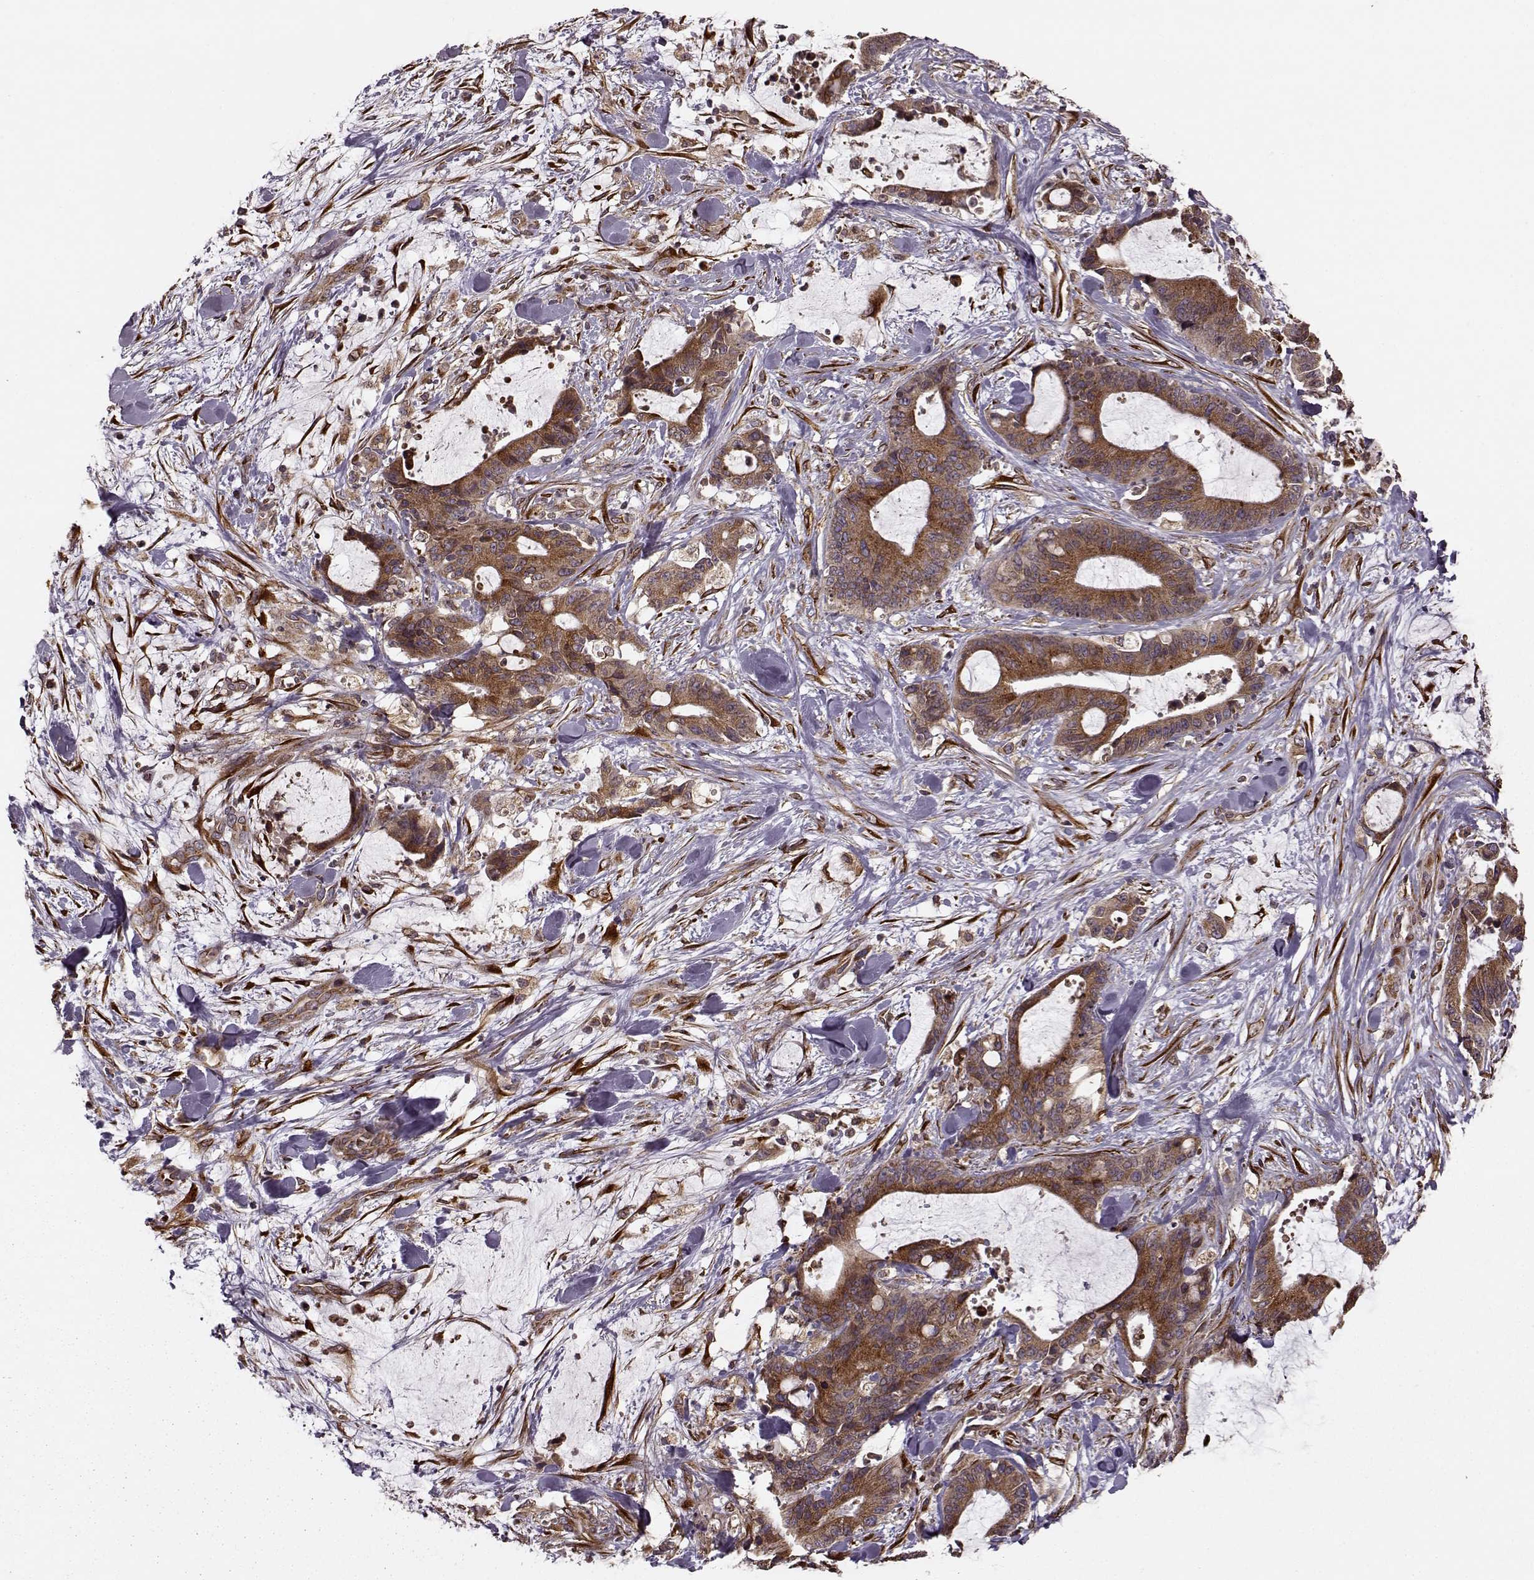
{"staining": {"intensity": "strong", "quantity": ">75%", "location": "cytoplasmic/membranous"}, "tissue": "liver cancer", "cell_type": "Tumor cells", "image_type": "cancer", "snomed": [{"axis": "morphology", "description": "Cholangiocarcinoma"}, {"axis": "topography", "description": "Liver"}], "caption": "IHC histopathology image of human cholangiocarcinoma (liver) stained for a protein (brown), which demonstrates high levels of strong cytoplasmic/membranous positivity in approximately >75% of tumor cells.", "gene": "YIPF5", "patient": {"sex": "female", "age": 73}}